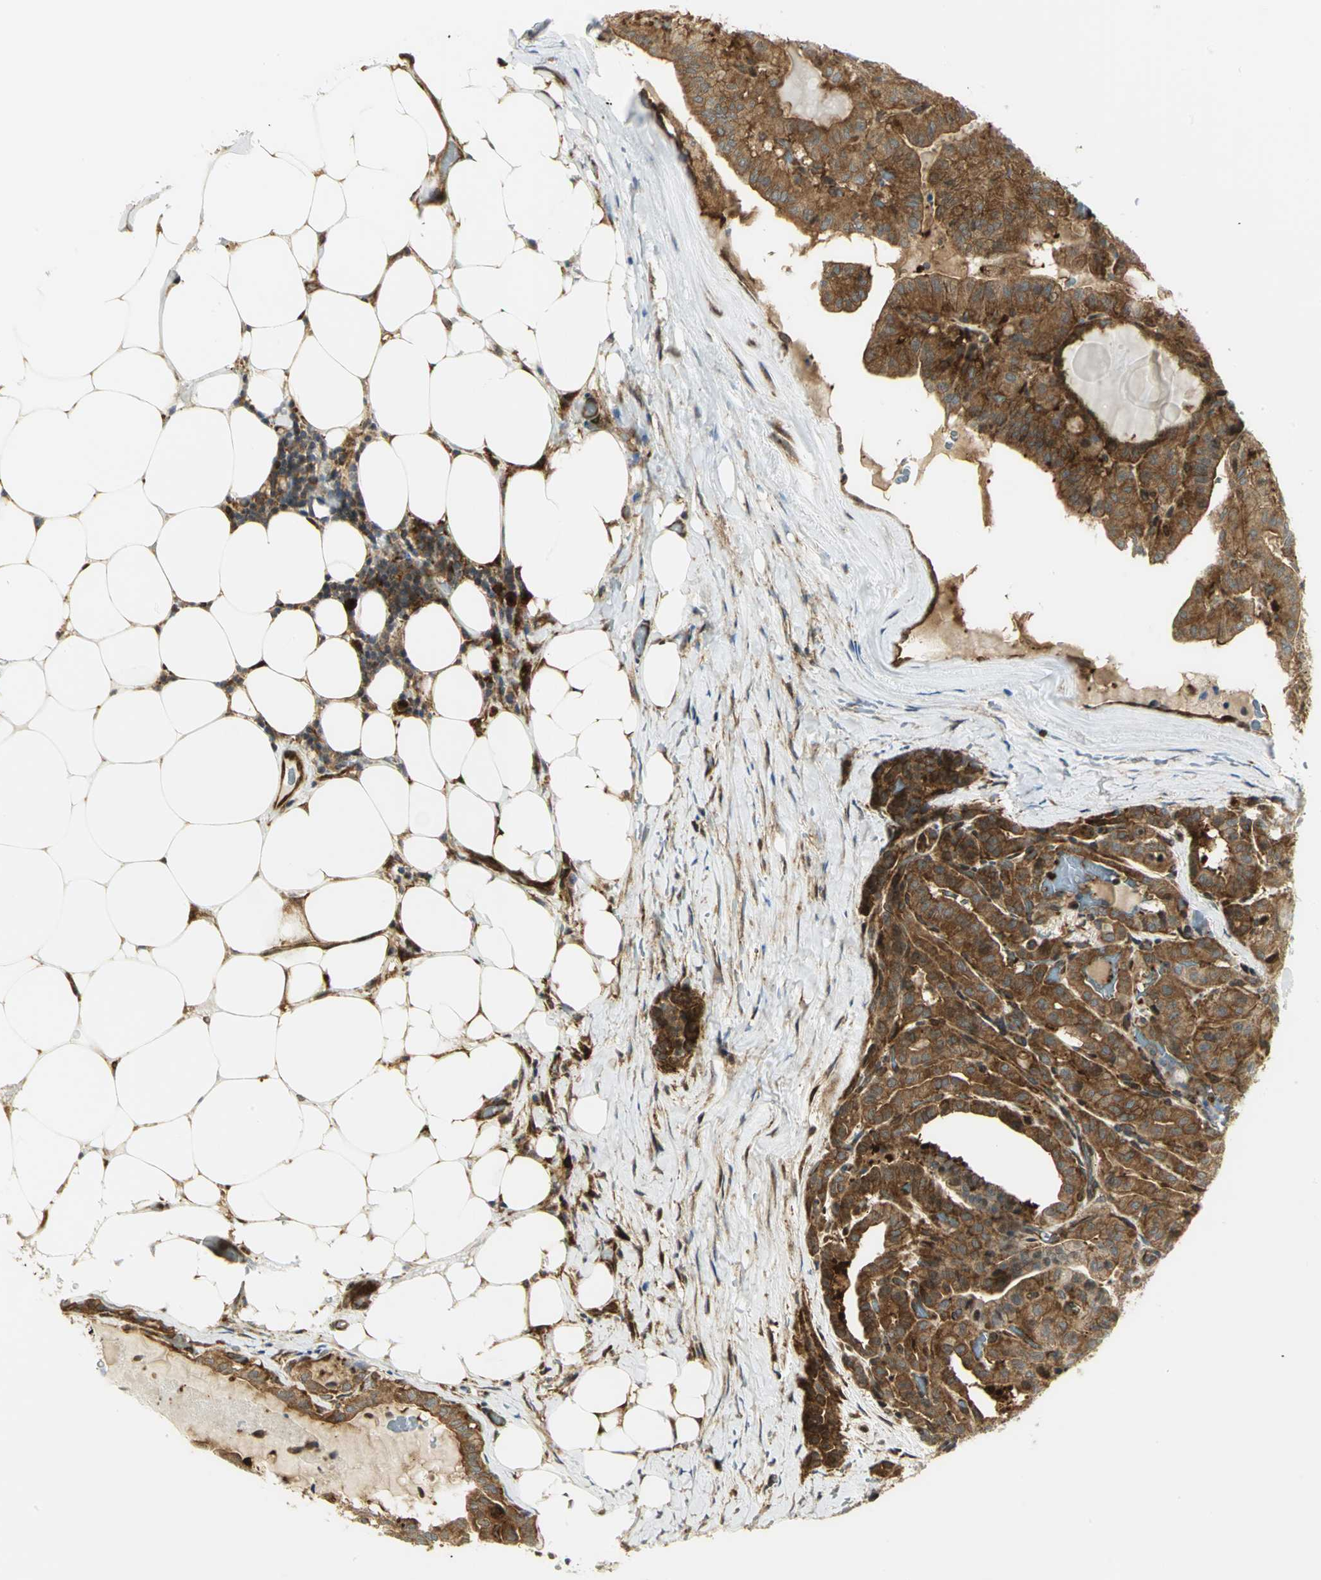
{"staining": {"intensity": "strong", "quantity": ">75%", "location": "cytoplasmic/membranous"}, "tissue": "thyroid cancer", "cell_type": "Tumor cells", "image_type": "cancer", "snomed": [{"axis": "morphology", "description": "Papillary adenocarcinoma, NOS"}, {"axis": "topography", "description": "Thyroid gland"}], "caption": "Strong cytoplasmic/membranous protein staining is appreciated in about >75% of tumor cells in thyroid cancer (papillary adenocarcinoma).", "gene": "EEA1", "patient": {"sex": "male", "age": 77}}